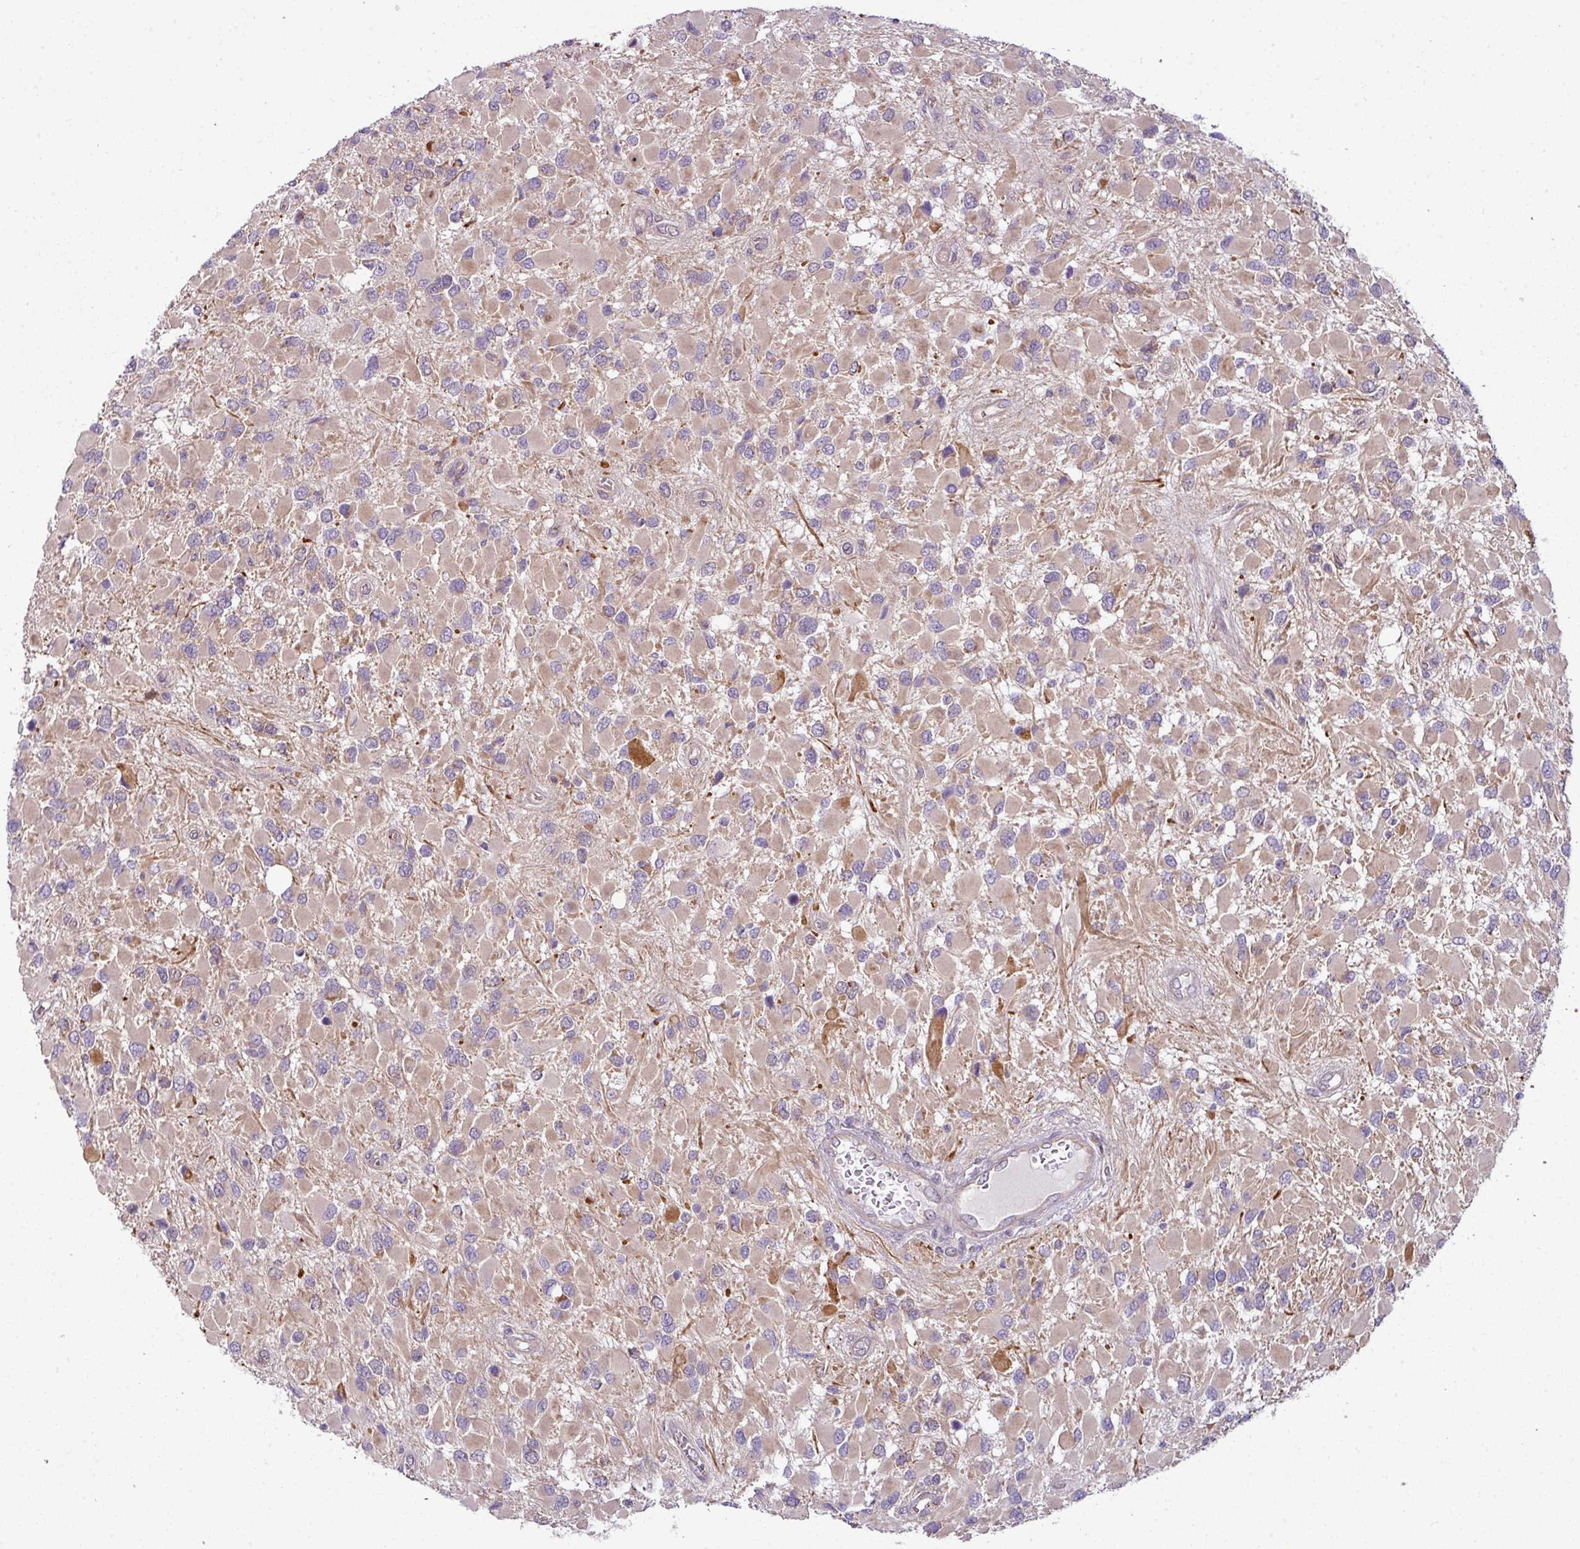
{"staining": {"intensity": "negative", "quantity": "none", "location": "none"}, "tissue": "glioma", "cell_type": "Tumor cells", "image_type": "cancer", "snomed": [{"axis": "morphology", "description": "Glioma, malignant, High grade"}, {"axis": "topography", "description": "Brain"}], "caption": "This micrograph is of glioma stained with immunohistochemistry (IHC) to label a protein in brown with the nuclei are counter-stained blue. There is no staining in tumor cells.", "gene": "DERPC", "patient": {"sex": "male", "age": 53}}